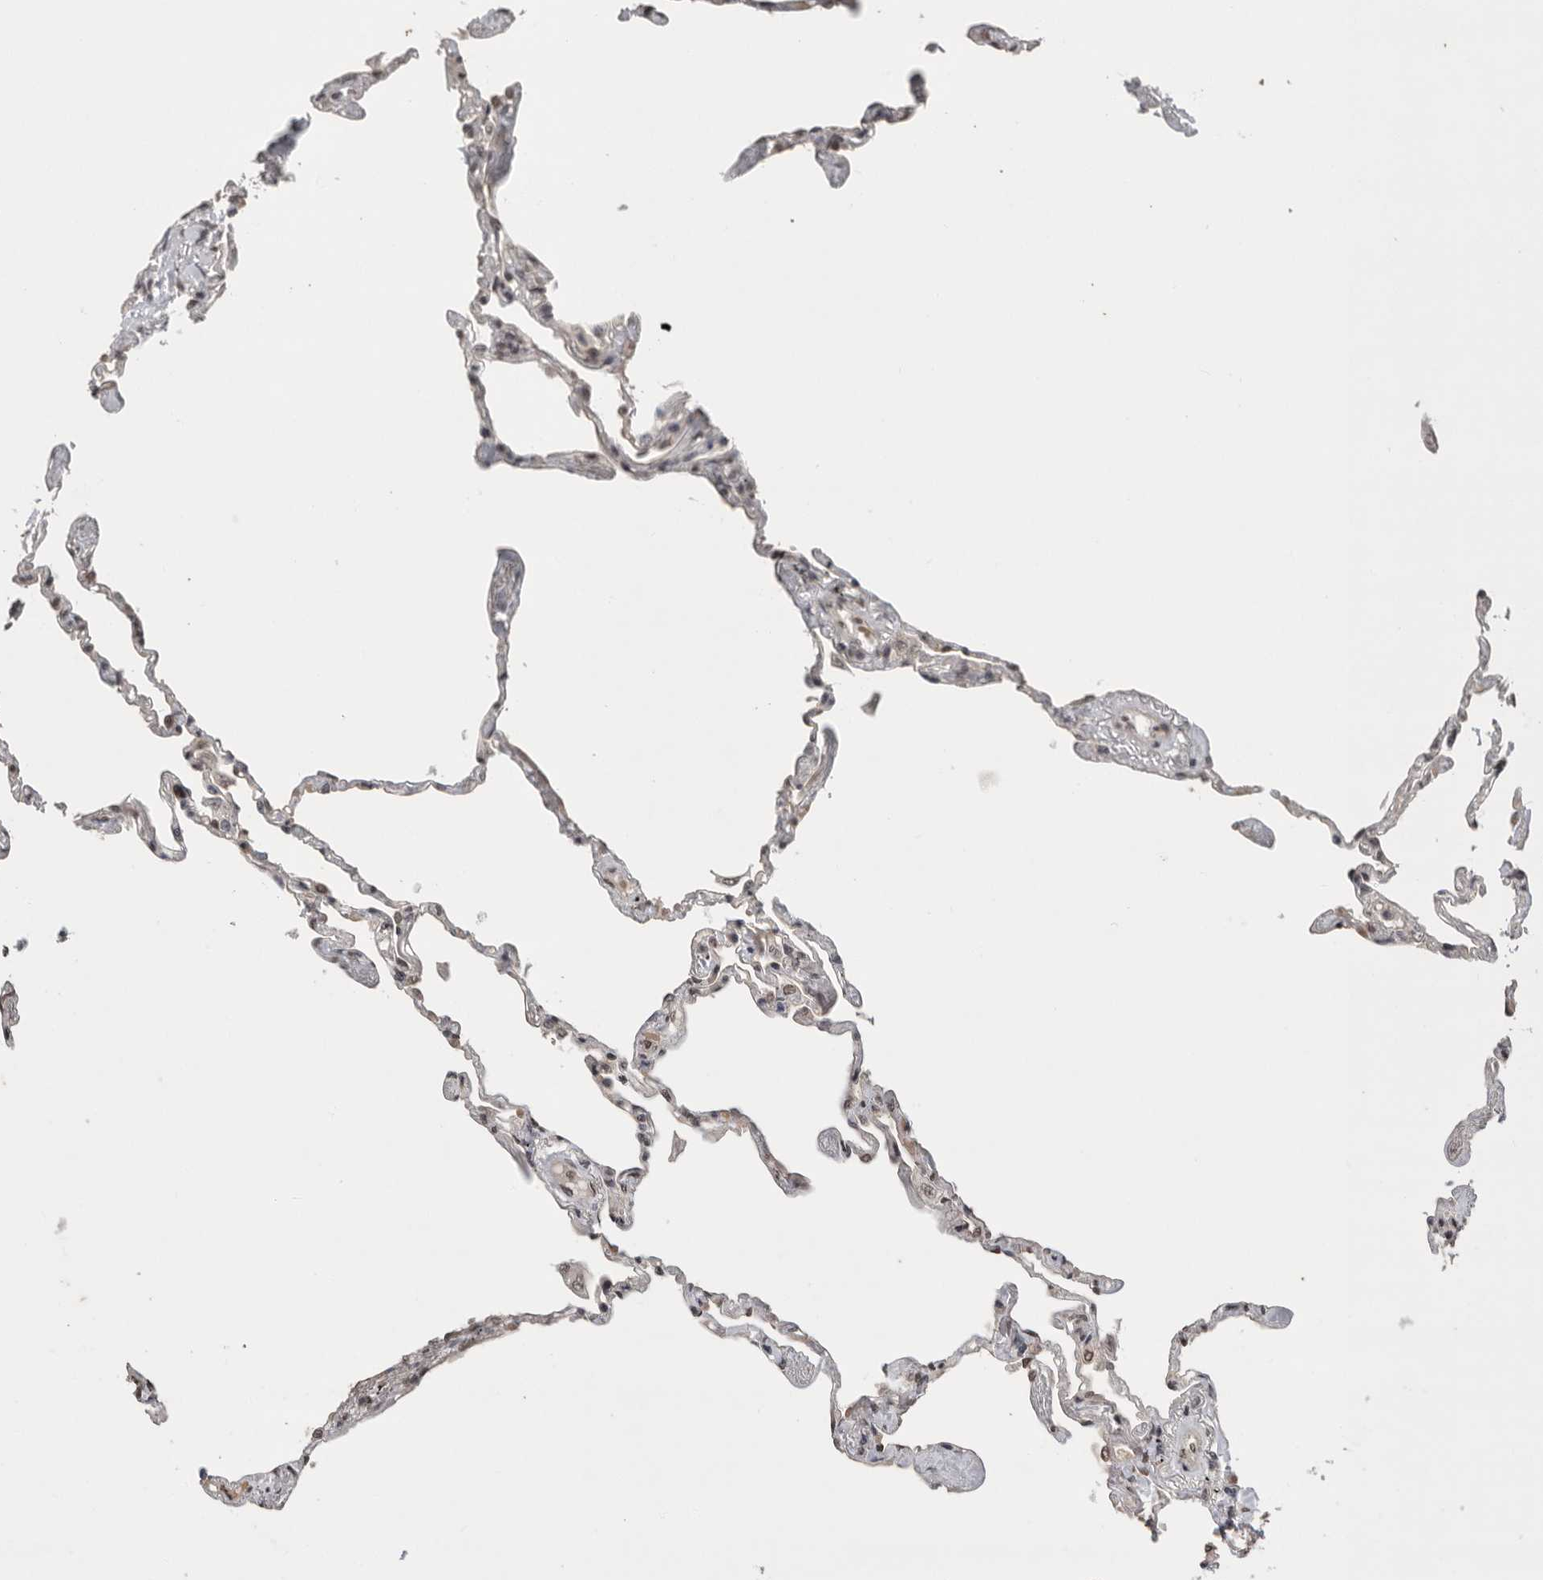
{"staining": {"intensity": "moderate", "quantity": "25%-75%", "location": "nuclear"}, "tissue": "lung", "cell_type": "Alveolar cells", "image_type": "normal", "snomed": [{"axis": "morphology", "description": "Normal tissue, NOS"}, {"axis": "topography", "description": "Lung"}], "caption": "This image shows benign lung stained with IHC to label a protein in brown. The nuclear of alveolar cells show moderate positivity for the protein. Nuclei are counter-stained blue.", "gene": "PPP1R10", "patient": {"sex": "female", "age": 67}}